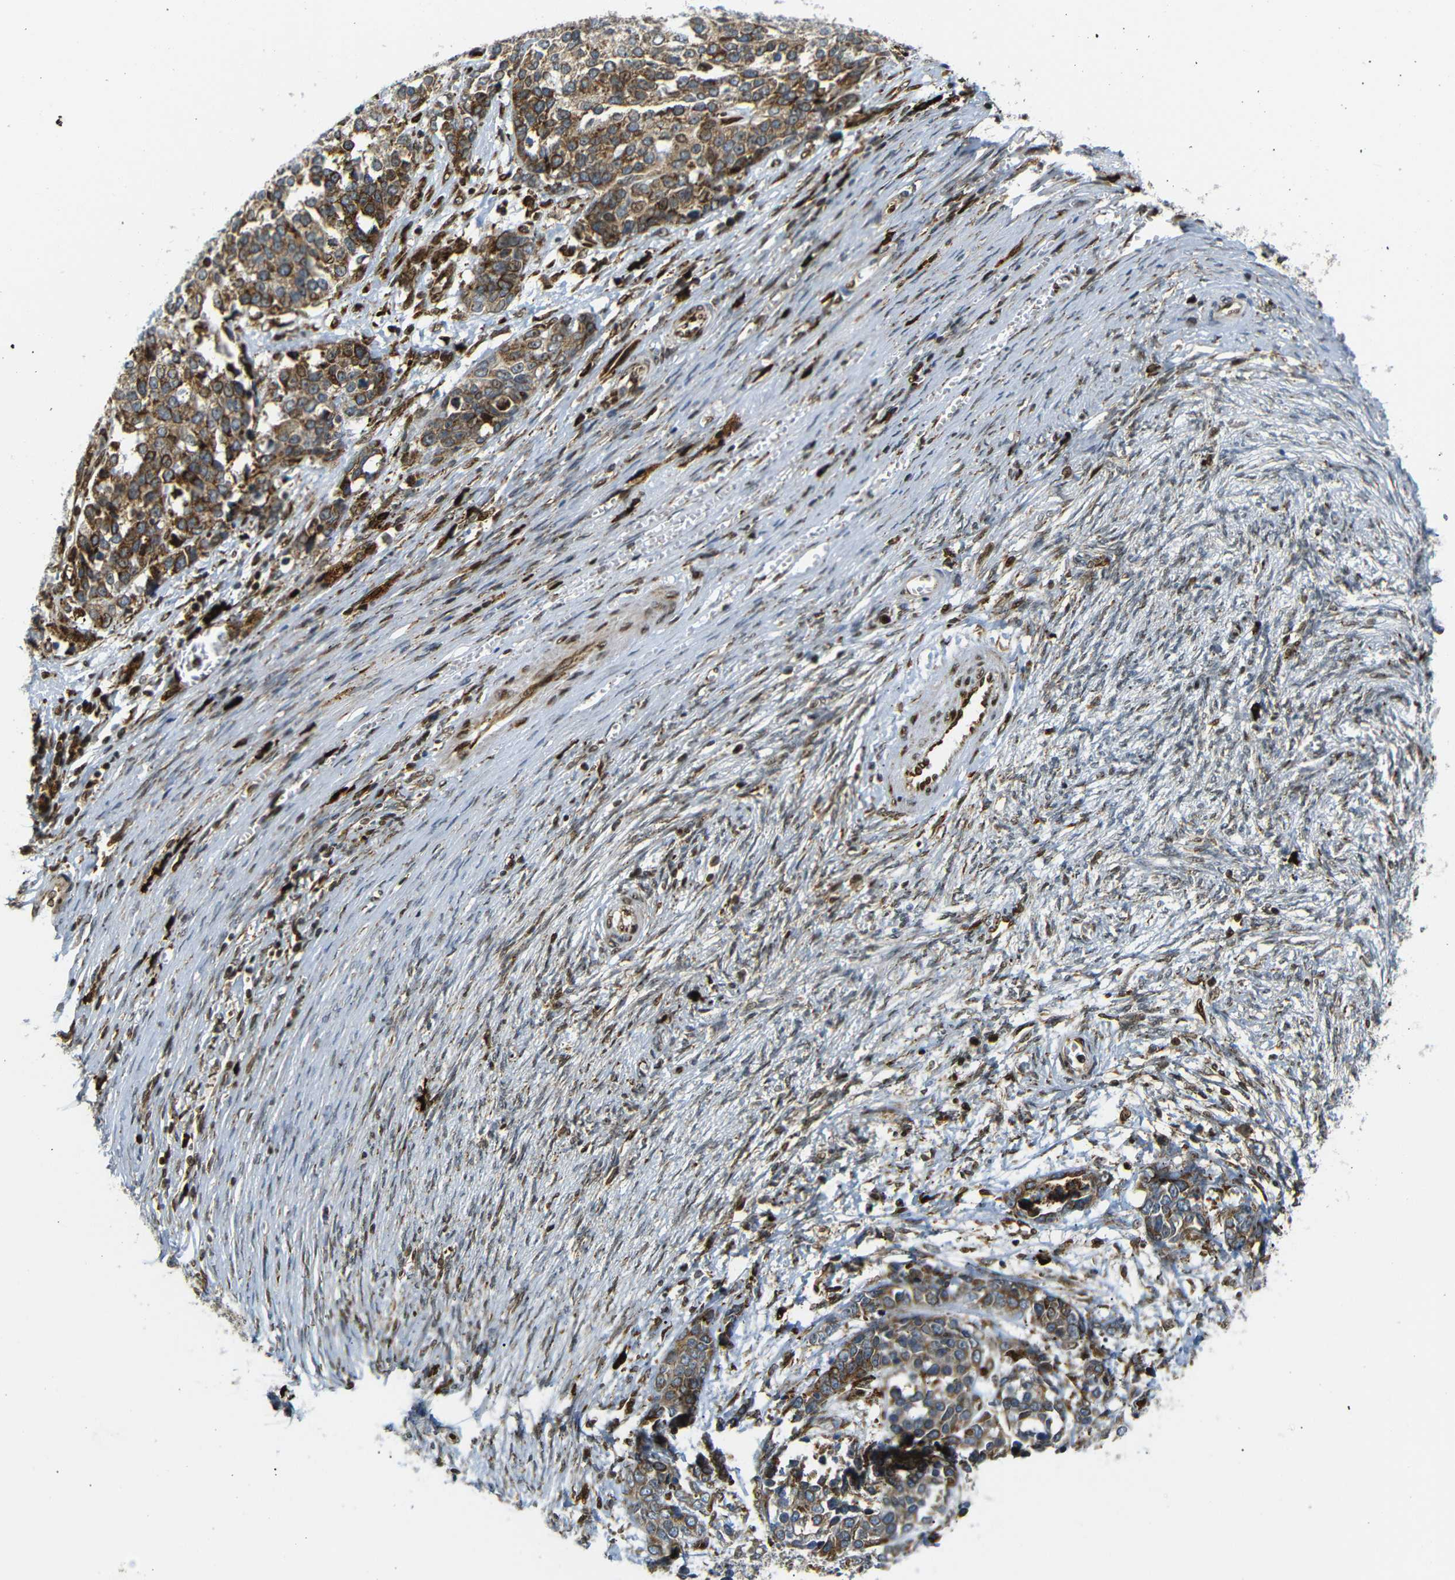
{"staining": {"intensity": "moderate", "quantity": ">75%", "location": "cytoplasmic/membranous"}, "tissue": "ovarian cancer", "cell_type": "Tumor cells", "image_type": "cancer", "snomed": [{"axis": "morphology", "description": "Cystadenocarcinoma, serous, NOS"}, {"axis": "topography", "description": "Ovary"}], "caption": "High-power microscopy captured an immunohistochemistry (IHC) histopathology image of ovarian cancer, revealing moderate cytoplasmic/membranous expression in approximately >75% of tumor cells.", "gene": "SPCS2", "patient": {"sex": "female", "age": 44}}